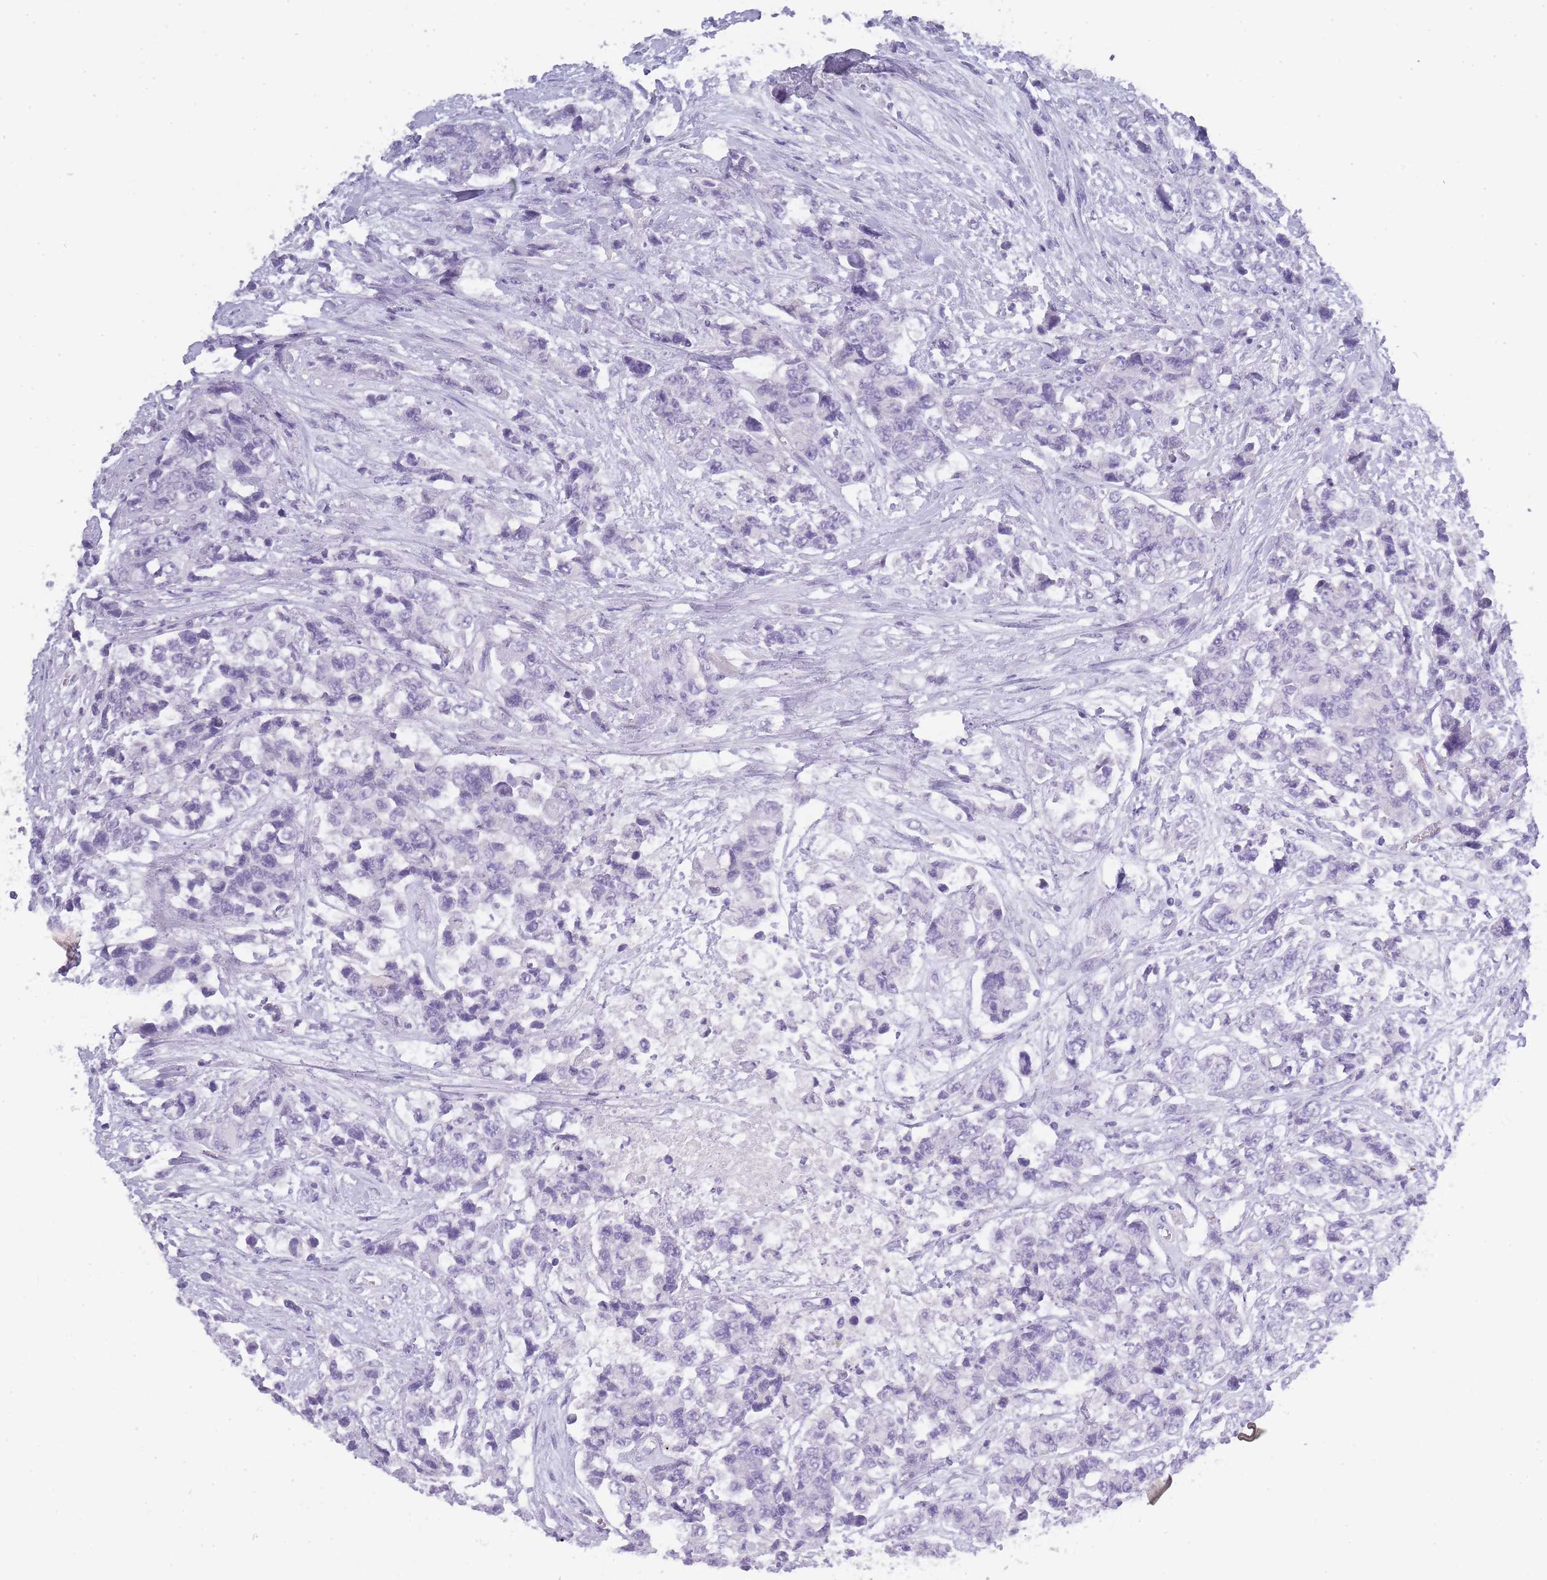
{"staining": {"intensity": "negative", "quantity": "none", "location": "none"}, "tissue": "urothelial cancer", "cell_type": "Tumor cells", "image_type": "cancer", "snomed": [{"axis": "morphology", "description": "Urothelial carcinoma, High grade"}, {"axis": "topography", "description": "Urinary bladder"}], "caption": "This is an IHC photomicrograph of human urothelial carcinoma (high-grade). There is no expression in tumor cells.", "gene": "TCP11", "patient": {"sex": "female", "age": 78}}